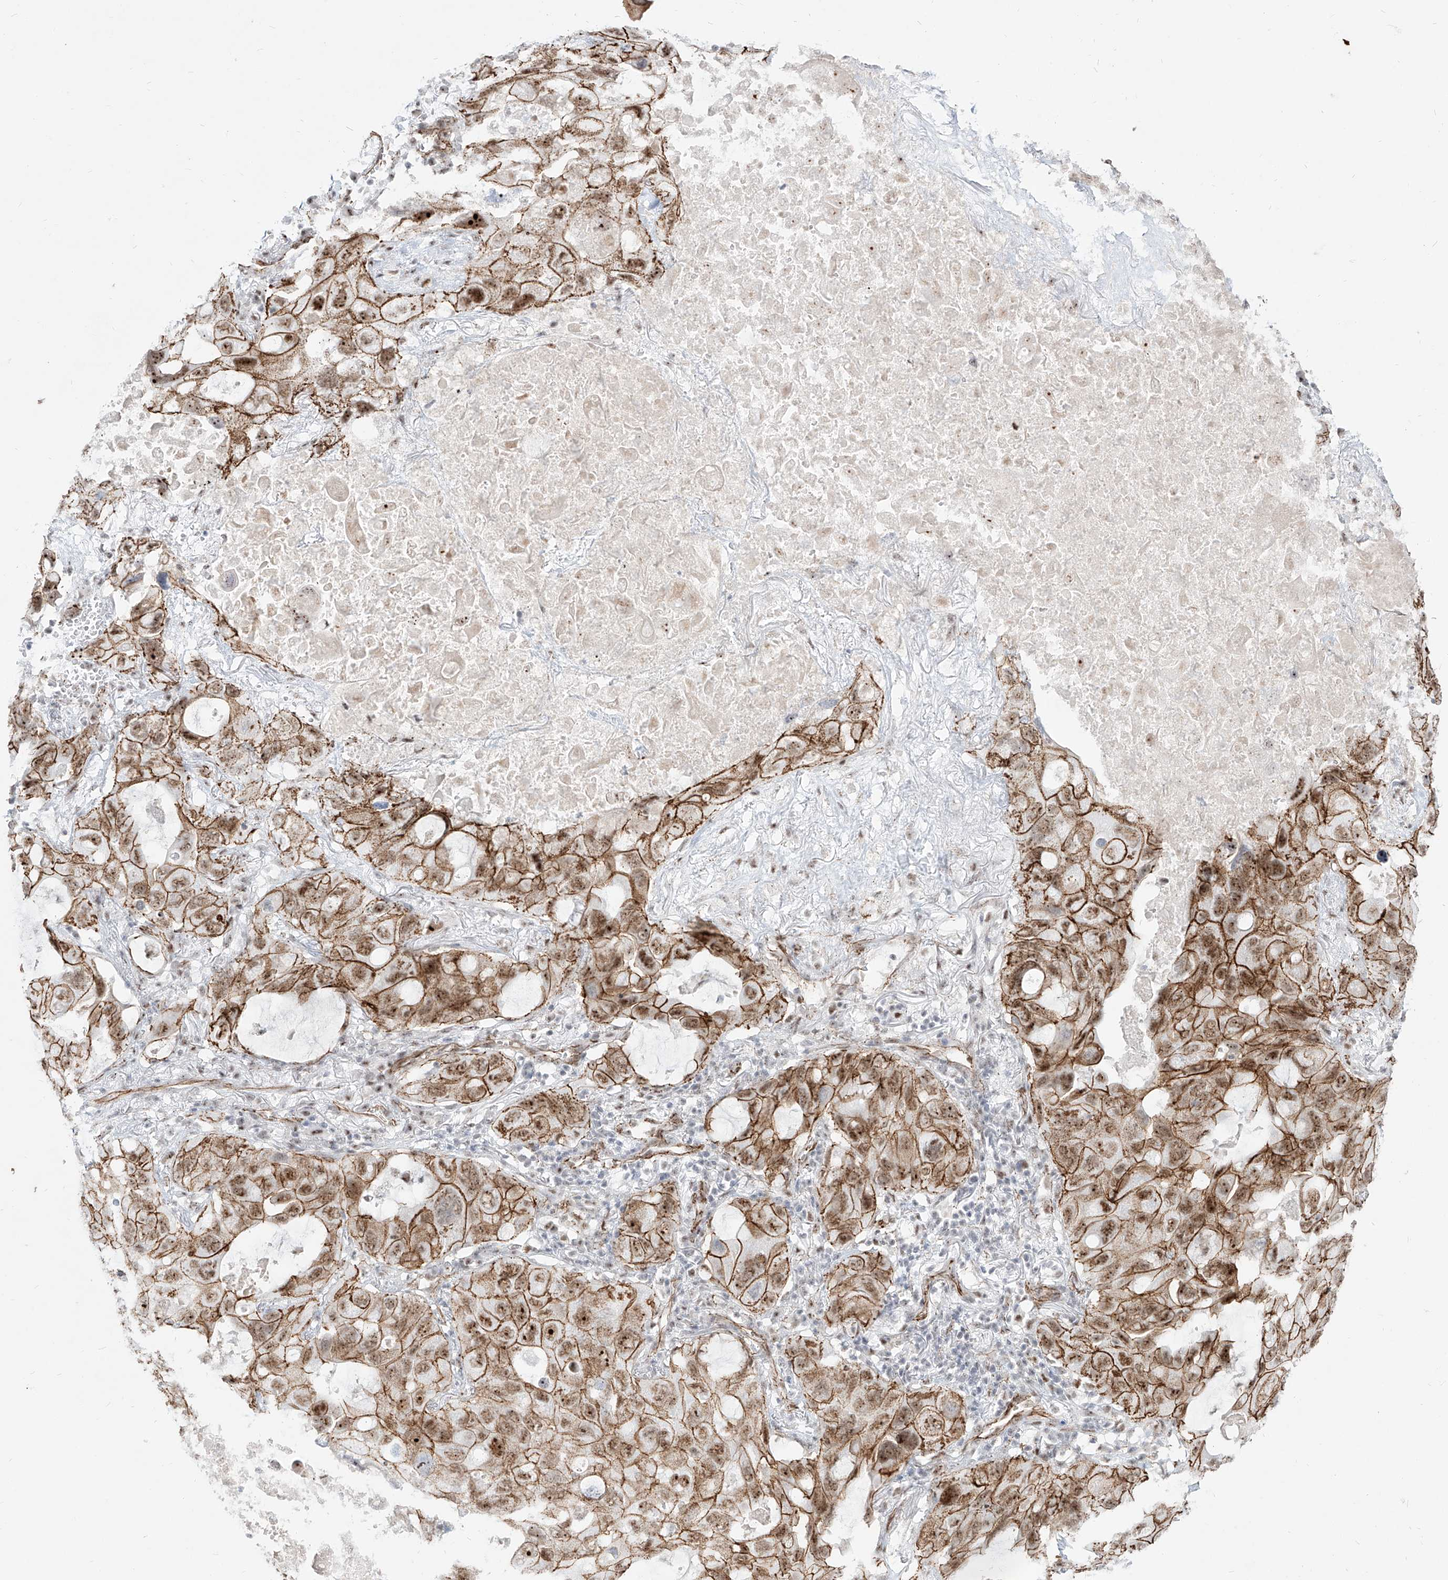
{"staining": {"intensity": "strong", "quantity": ">75%", "location": "cytoplasmic/membranous,nuclear"}, "tissue": "lung cancer", "cell_type": "Tumor cells", "image_type": "cancer", "snomed": [{"axis": "morphology", "description": "Squamous cell carcinoma, NOS"}, {"axis": "topography", "description": "Lung"}], "caption": "A brown stain highlights strong cytoplasmic/membranous and nuclear positivity of a protein in human squamous cell carcinoma (lung) tumor cells.", "gene": "ZNF710", "patient": {"sex": "female", "age": 73}}